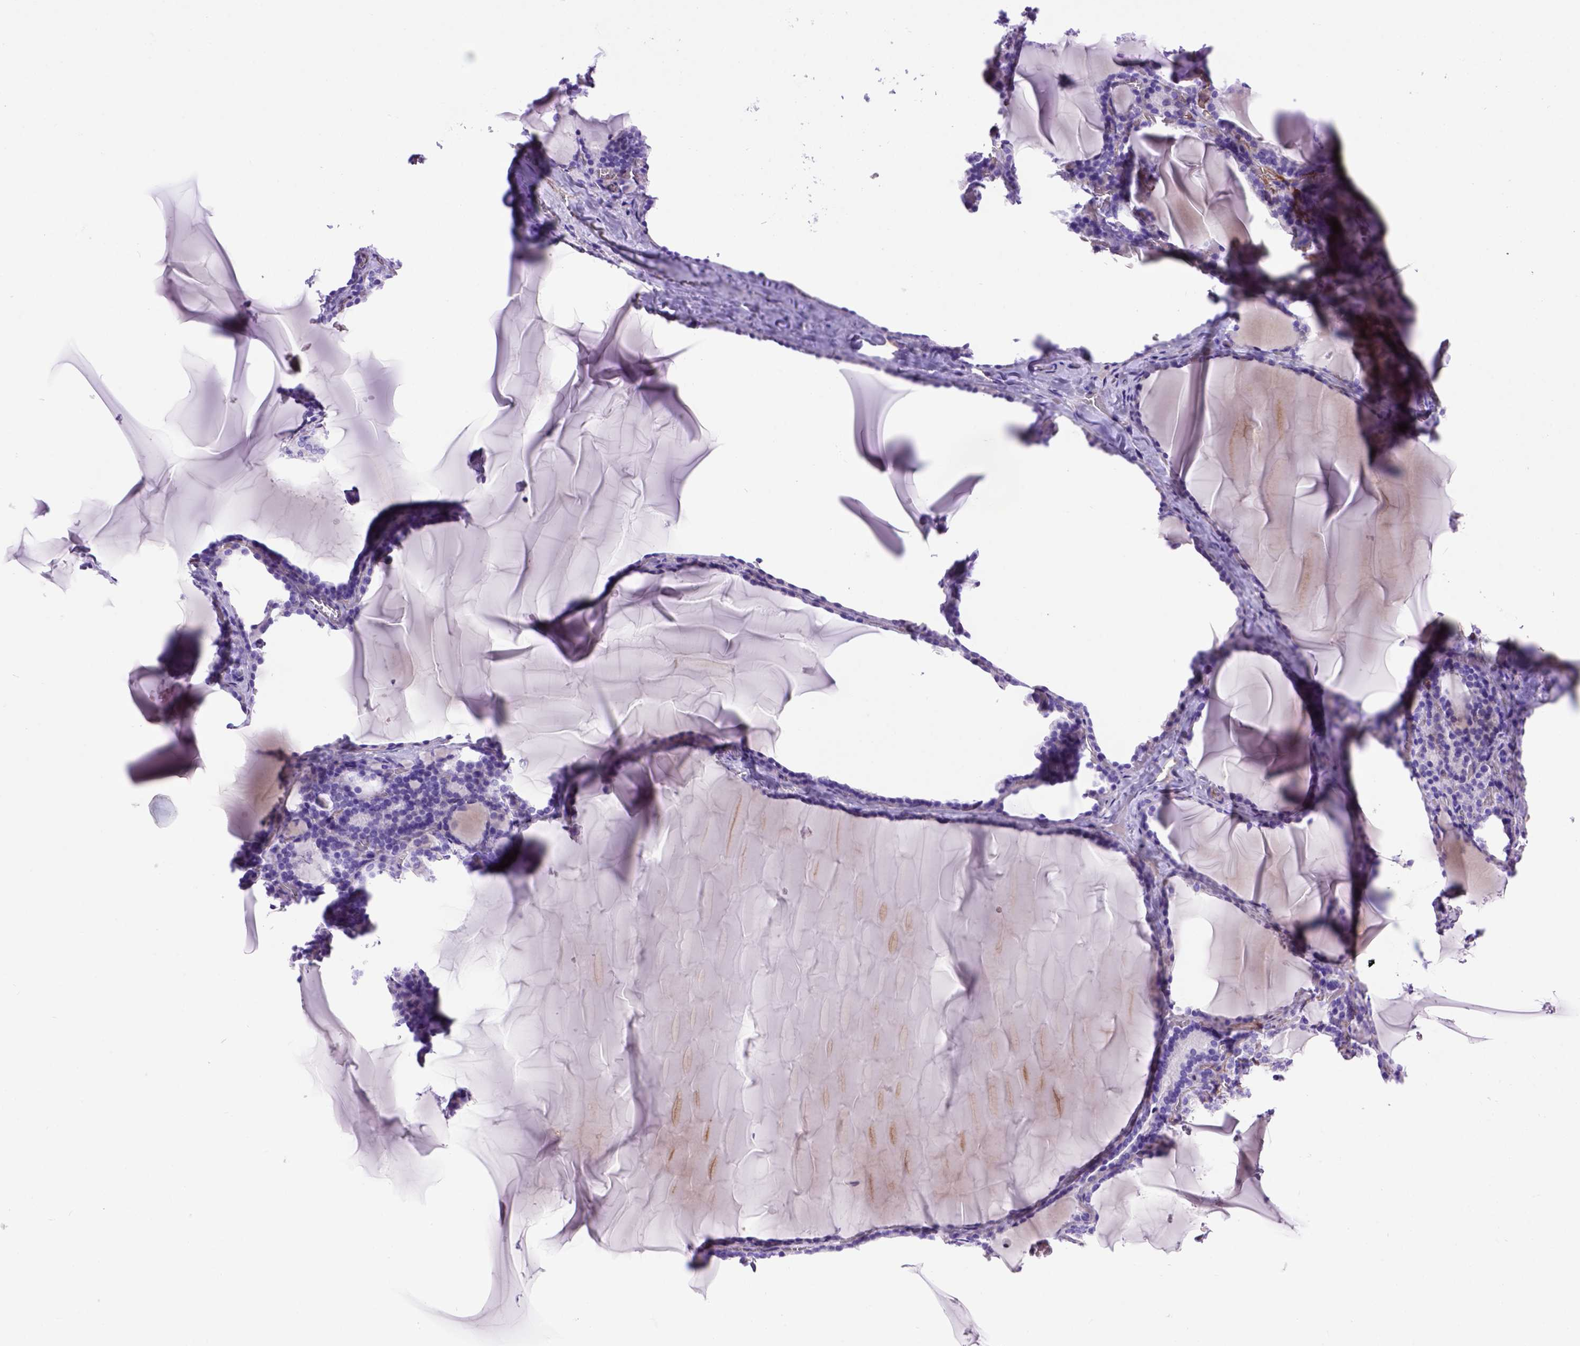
{"staining": {"intensity": "negative", "quantity": "none", "location": "none"}, "tissue": "thyroid gland", "cell_type": "Glandular cells", "image_type": "normal", "snomed": [{"axis": "morphology", "description": "Normal tissue, NOS"}, {"axis": "morphology", "description": "Hyperplasia, NOS"}, {"axis": "topography", "description": "Thyroid gland"}], "caption": "Thyroid gland stained for a protein using IHC demonstrates no expression glandular cells.", "gene": "ENG", "patient": {"sex": "female", "age": 27}}